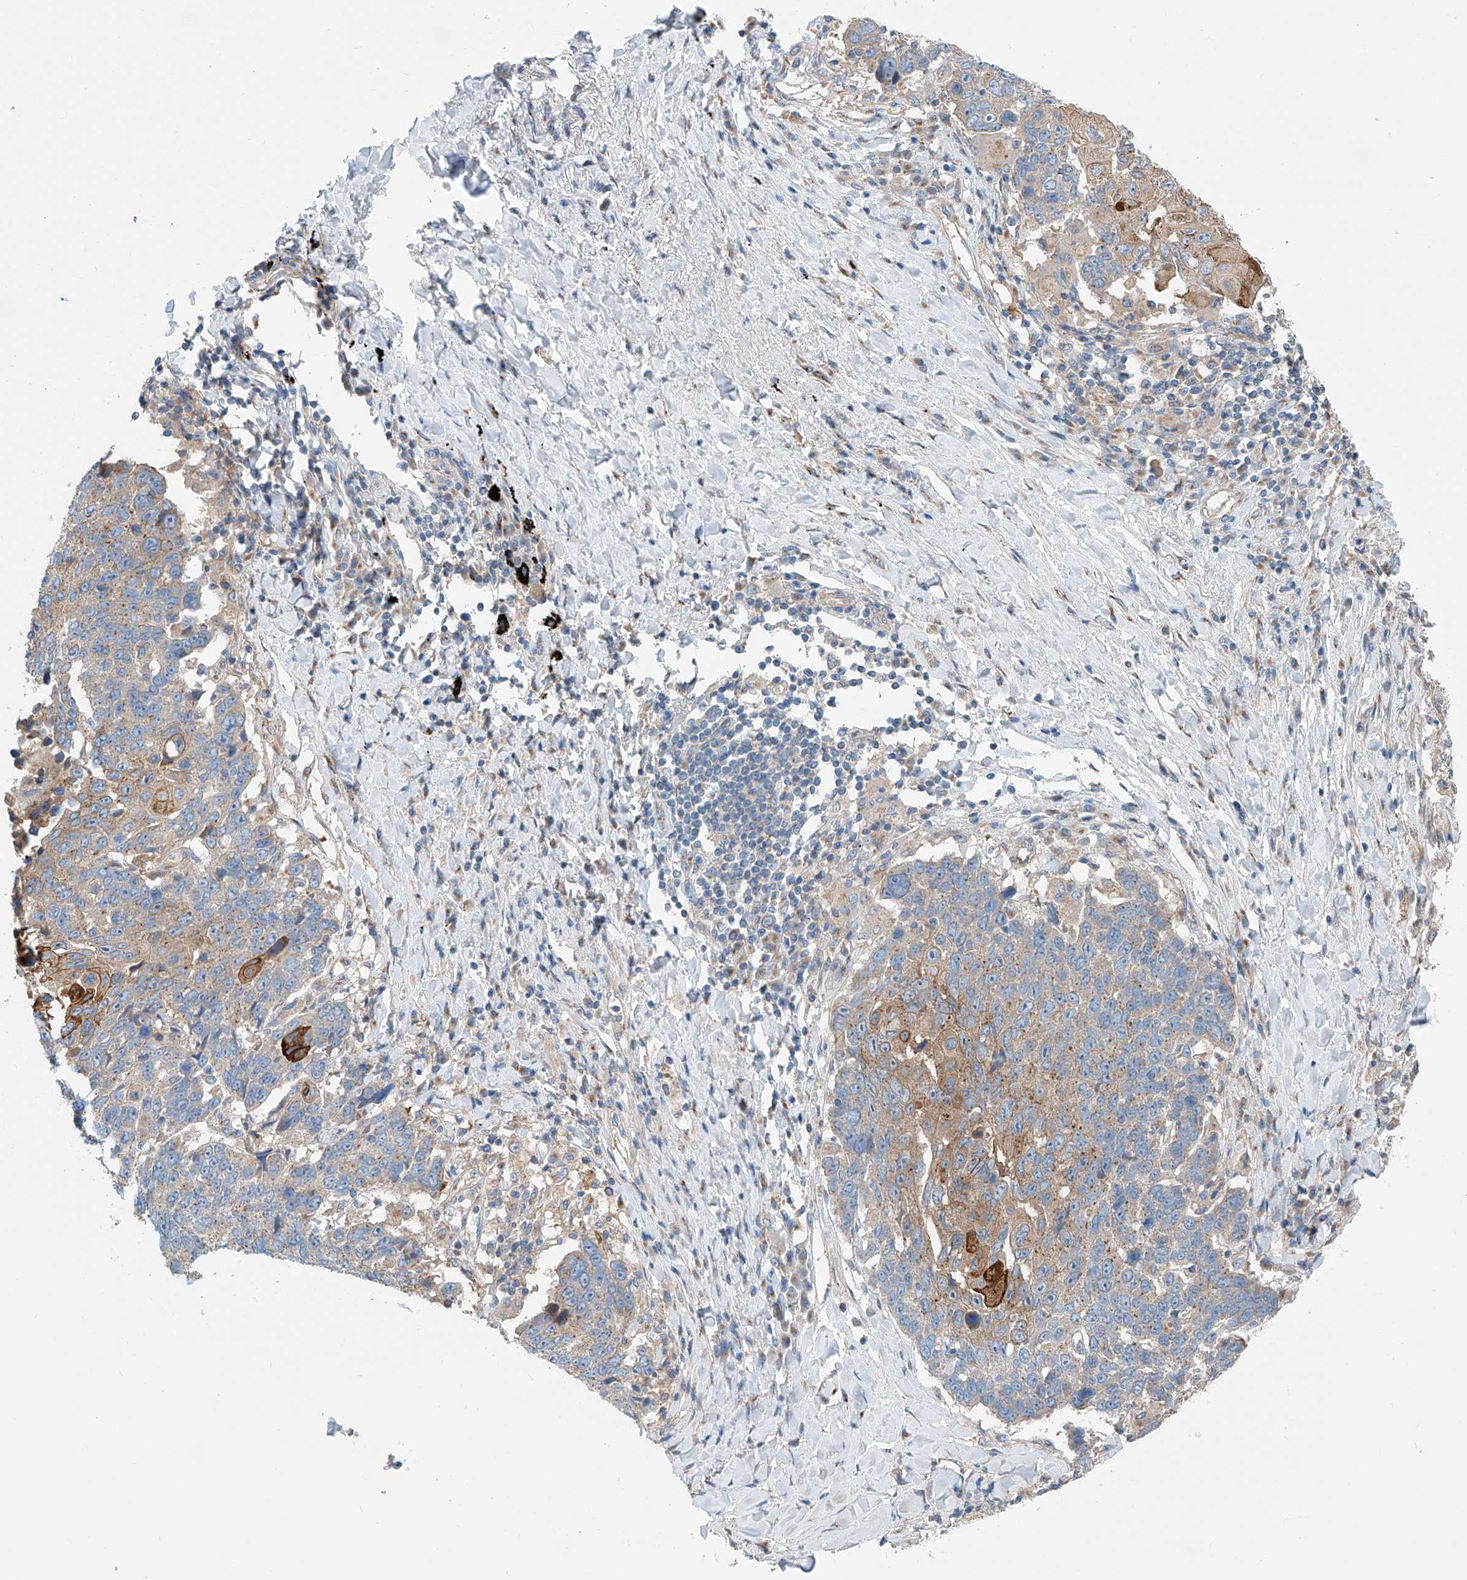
{"staining": {"intensity": "weak", "quantity": "<25%", "location": "cytoplasmic/membranous"}, "tissue": "lung cancer", "cell_type": "Tumor cells", "image_type": "cancer", "snomed": [{"axis": "morphology", "description": "Squamous cell carcinoma, NOS"}, {"axis": "topography", "description": "Lung"}], "caption": "Tumor cells are negative for protein expression in human lung cancer (squamous cell carcinoma).", "gene": "SLC22A7", "patient": {"sex": "male", "age": 66}}